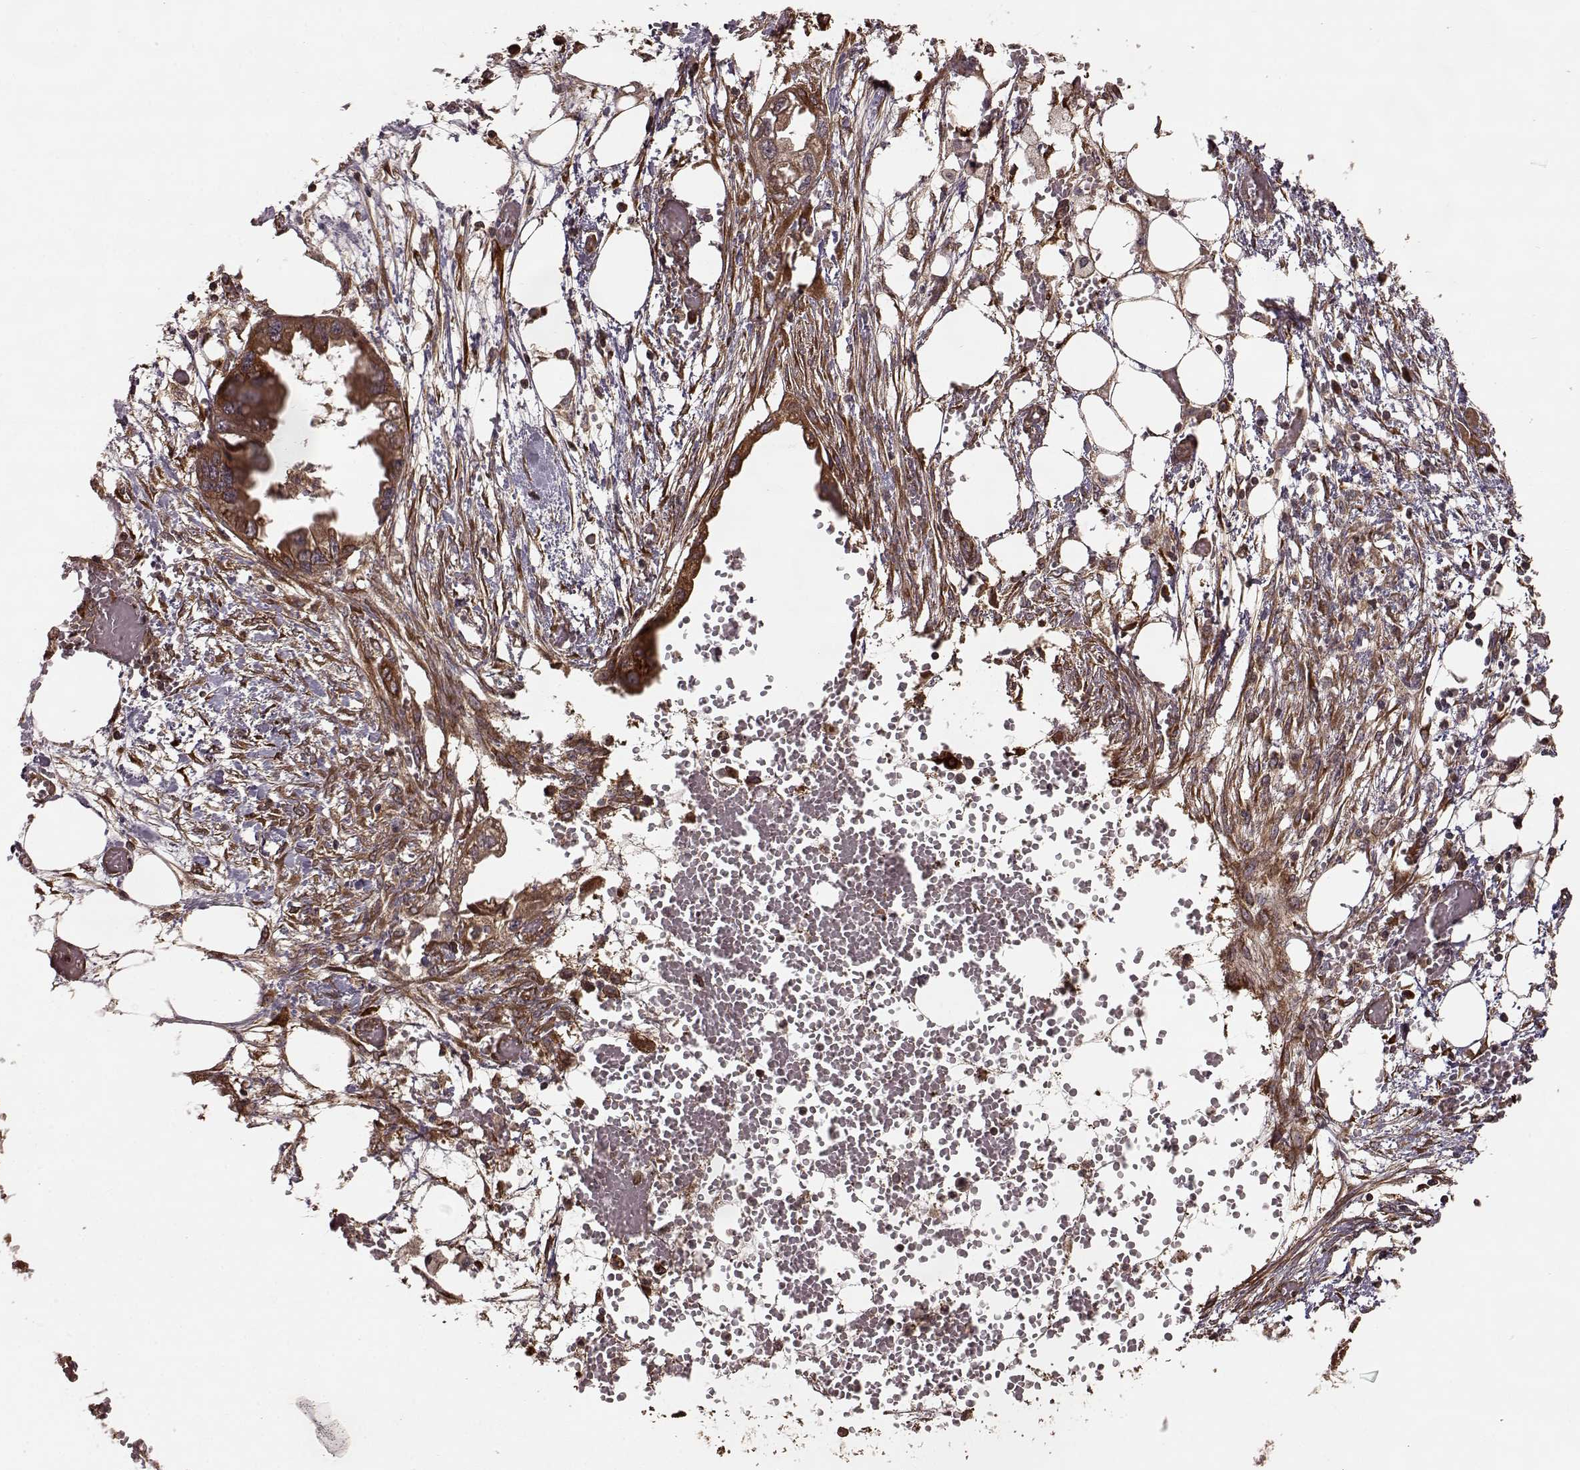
{"staining": {"intensity": "strong", "quantity": ">75%", "location": "cytoplasmic/membranous"}, "tissue": "endometrial cancer", "cell_type": "Tumor cells", "image_type": "cancer", "snomed": [{"axis": "morphology", "description": "Adenocarcinoma, NOS"}, {"axis": "morphology", "description": "Adenocarcinoma, metastatic, NOS"}, {"axis": "topography", "description": "Adipose tissue"}, {"axis": "topography", "description": "Endometrium"}], "caption": "Protein analysis of endometrial cancer tissue exhibits strong cytoplasmic/membranous staining in approximately >75% of tumor cells.", "gene": "FSTL1", "patient": {"sex": "female", "age": 67}}